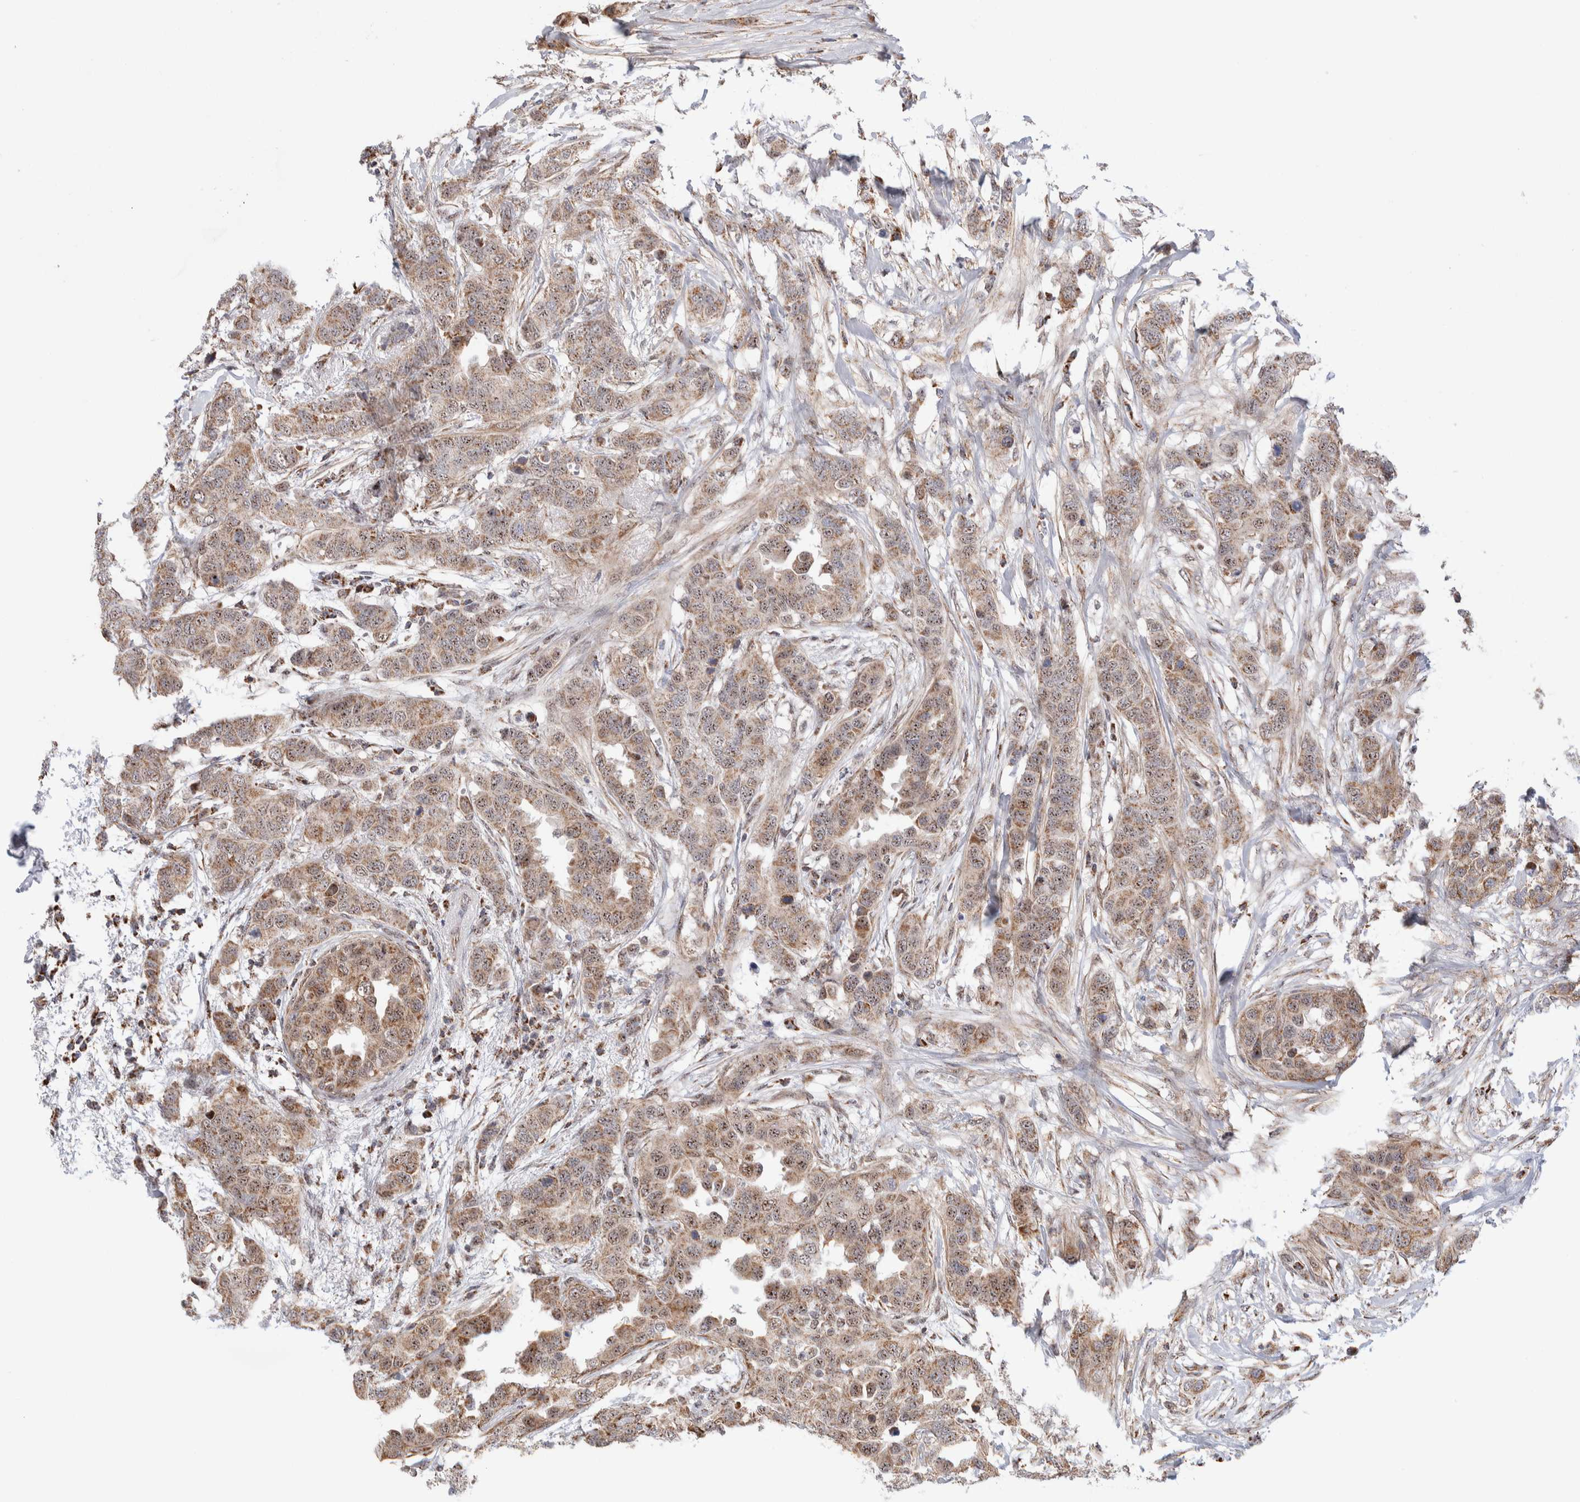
{"staining": {"intensity": "moderate", "quantity": ">75%", "location": "cytoplasmic/membranous,nuclear"}, "tissue": "breast cancer", "cell_type": "Tumor cells", "image_type": "cancer", "snomed": [{"axis": "morphology", "description": "Duct carcinoma"}, {"axis": "topography", "description": "Breast"}], "caption": "Breast cancer (intraductal carcinoma) was stained to show a protein in brown. There is medium levels of moderate cytoplasmic/membranous and nuclear positivity in approximately >75% of tumor cells.", "gene": "ZNF695", "patient": {"sex": "female", "age": 50}}